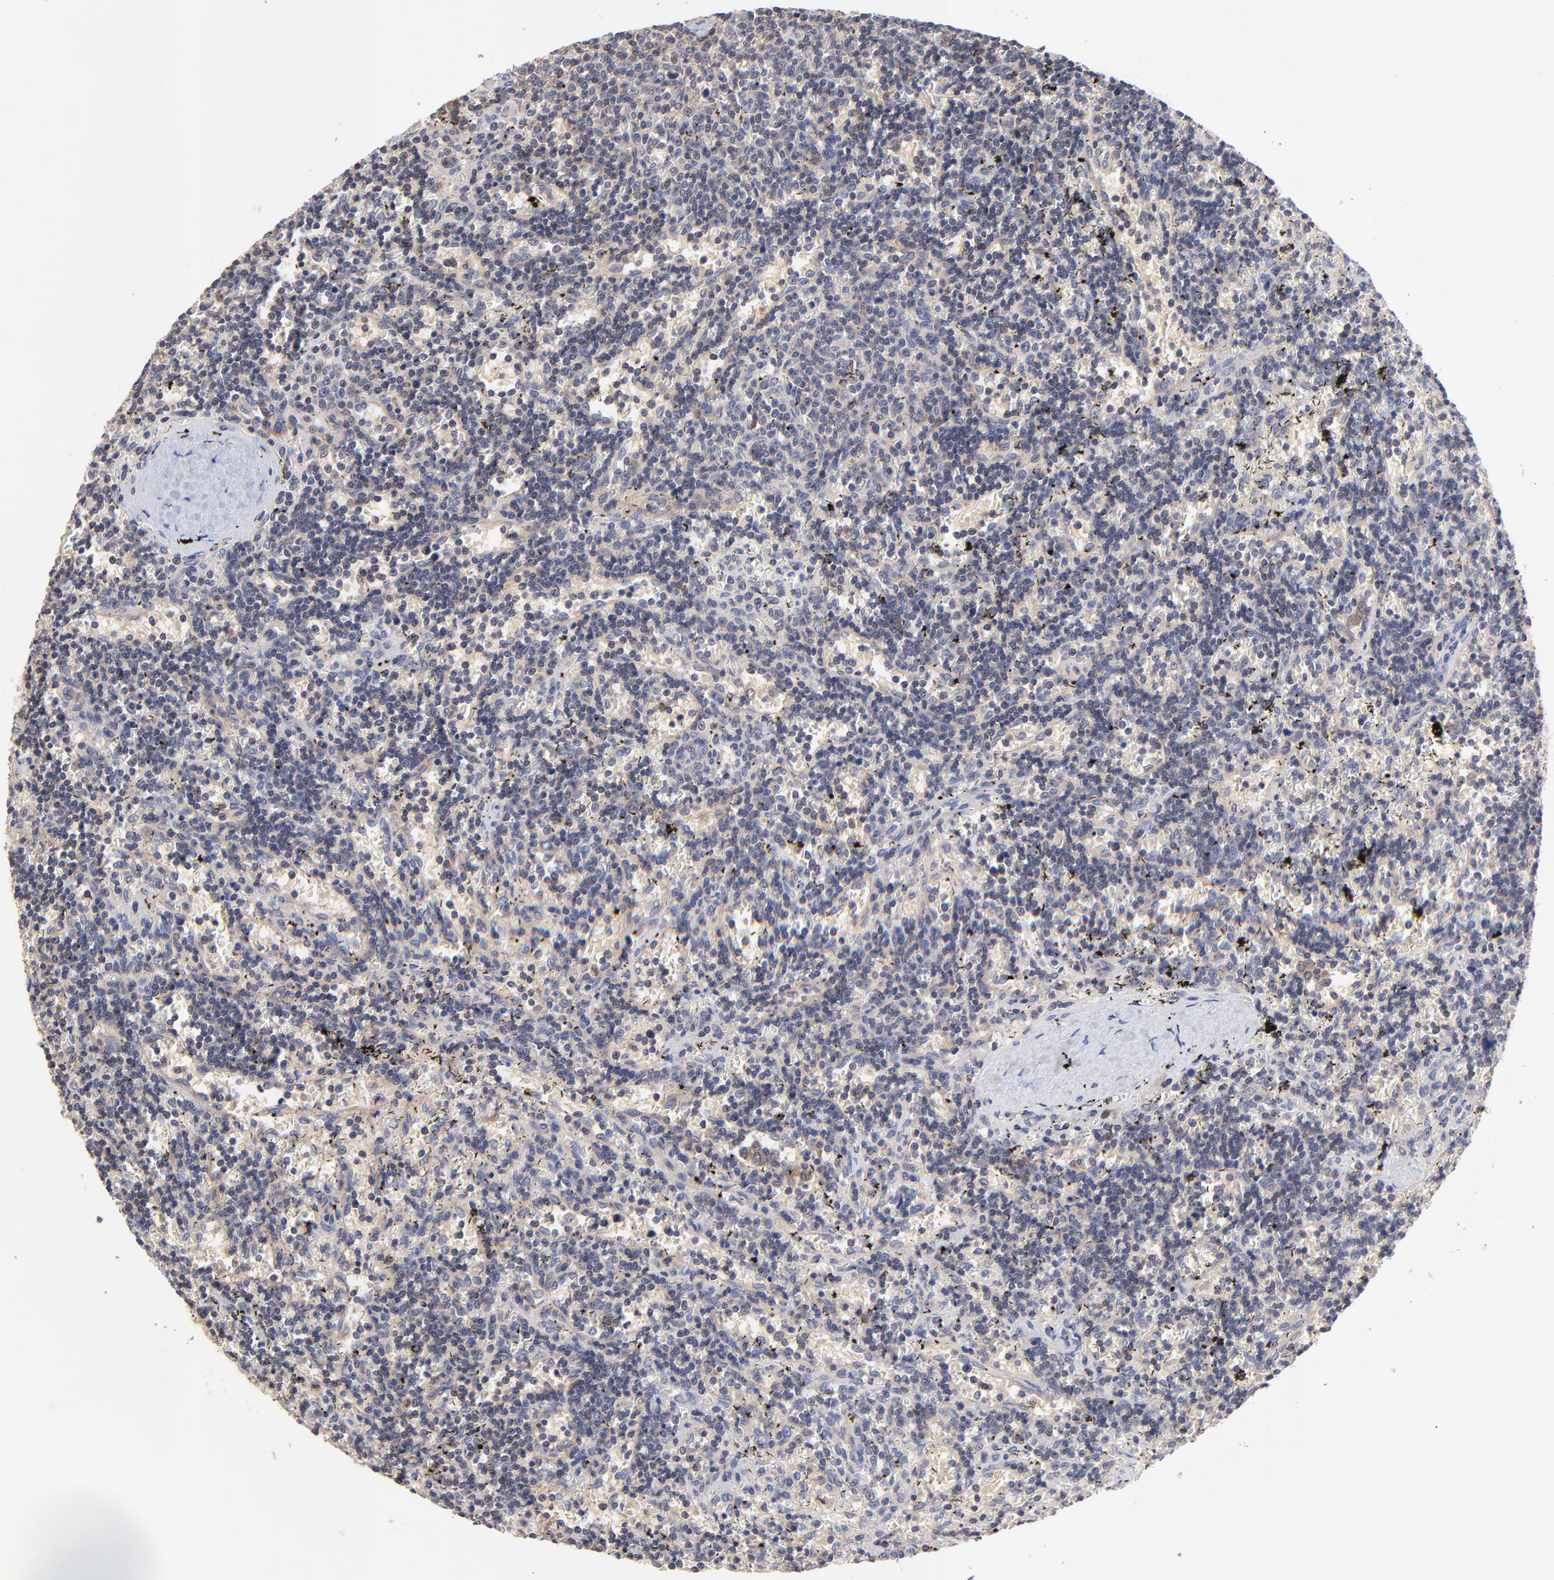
{"staining": {"intensity": "negative", "quantity": "none", "location": "none"}, "tissue": "lymphoma", "cell_type": "Tumor cells", "image_type": "cancer", "snomed": [{"axis": "morphology", "description": "Malignant lymphoma, non-Hodgkin's type, Low grade"}, {"axis": "topography", "description": "Spleen"}], "caption": "Immunohistochemistry (IHC) histopathology image of human low-grade malignant lymphoma, non-Hodgkin's type stained for a protein (brown), which displays no staining in tumor cells. (IHC, brightfield microscopy, high magnification).", "gene": "PCMT1", "patient": {"sex": "male", "age": 60}}